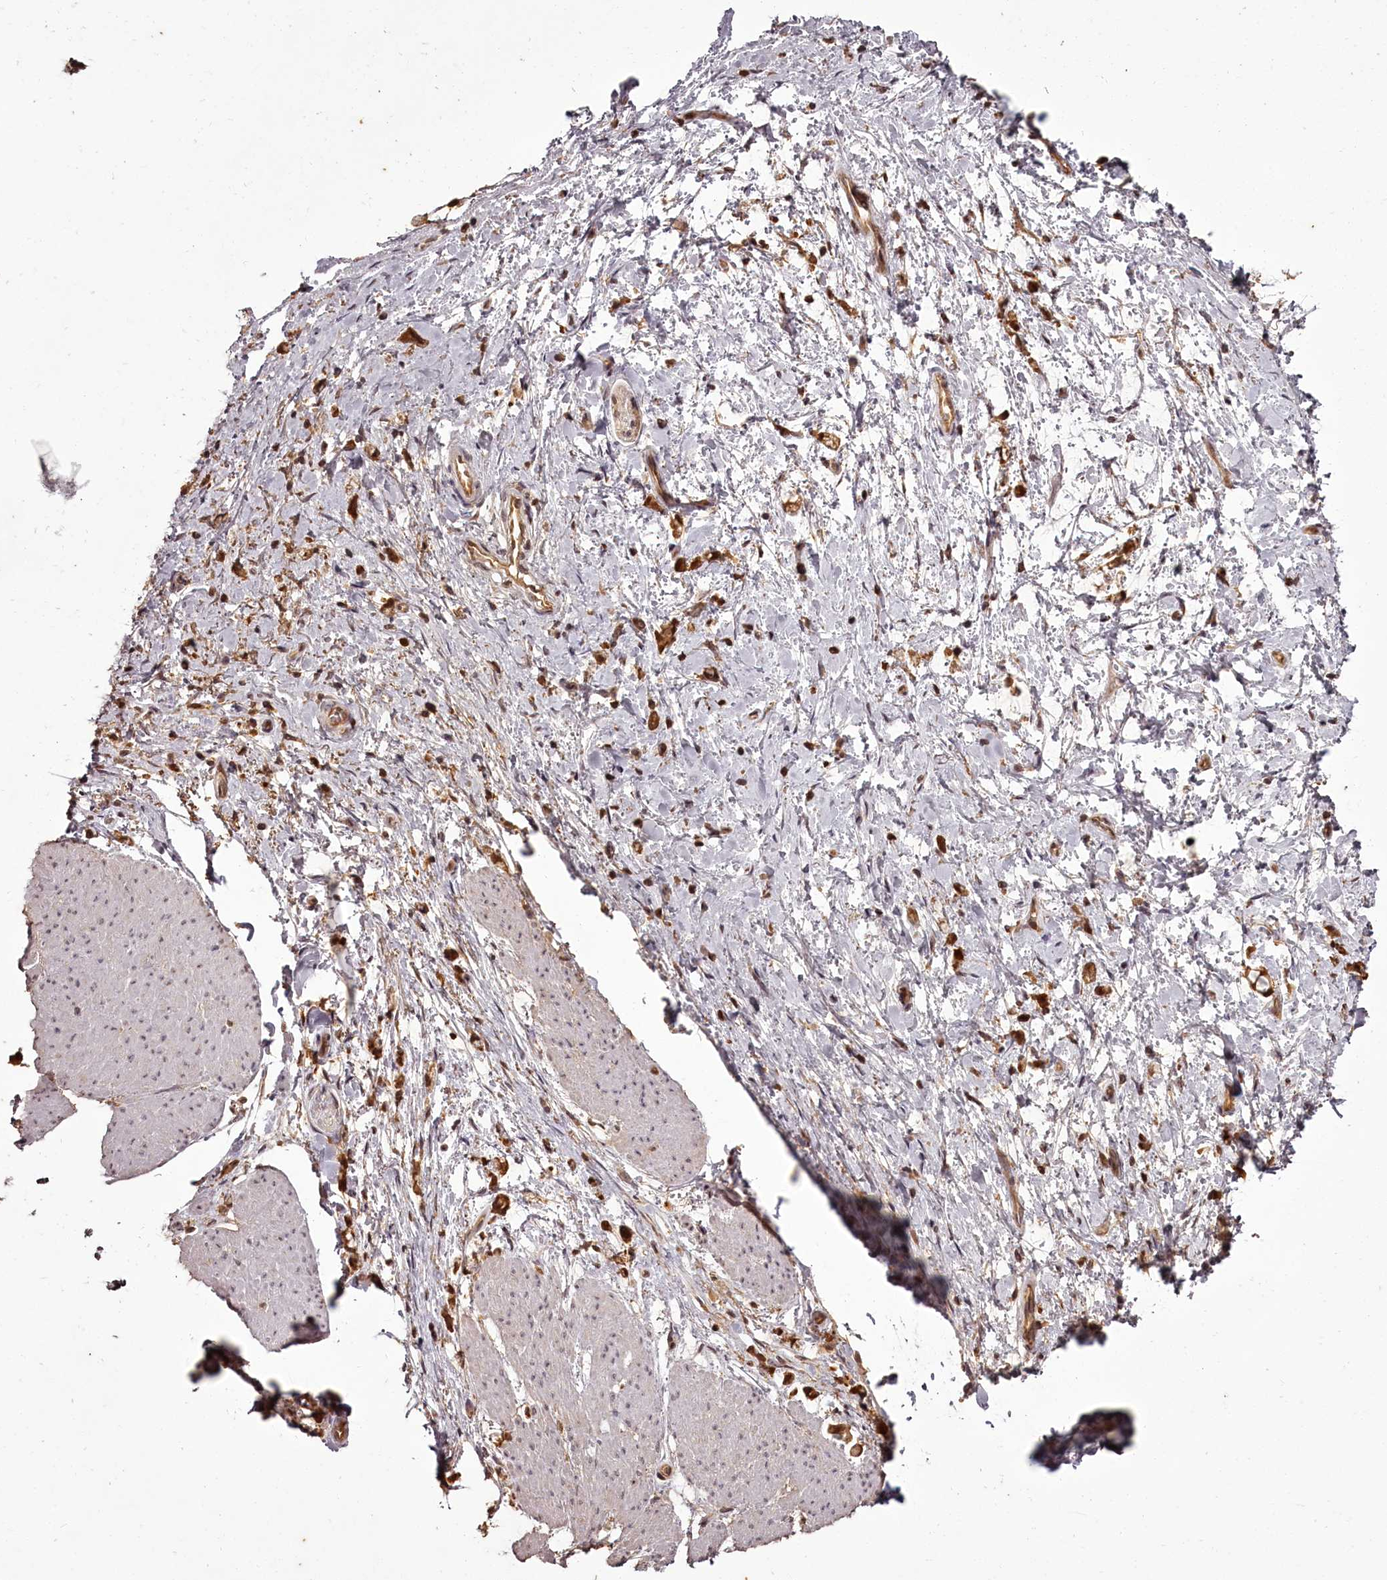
{"staining": {"intensity": "strong", "quantity": ">75%", "location": "cytoplasmic/membranous"}, "tissue": "stomach cancer", "cell_type": "Tumor cells", "image_type": "cancer", "snomed": [{"axis": "morphology", "description": "Adenocarcinoma, NOS"}, {"axis": "topography", "description": "Stomach"}], "caption": "Immunohistochemistry (DAB) staining of adenocarcinoma (stomach) exhibits strong cytoplasmic/membranous protein staining in approximately >75% of tumor cells. Using DAB (brown) and hematoxylin (blue) stains, captured at high magnification using brightfield microscopy.", "gene": "NPRL2", "patient": {"sex": "female", "age": 60}}